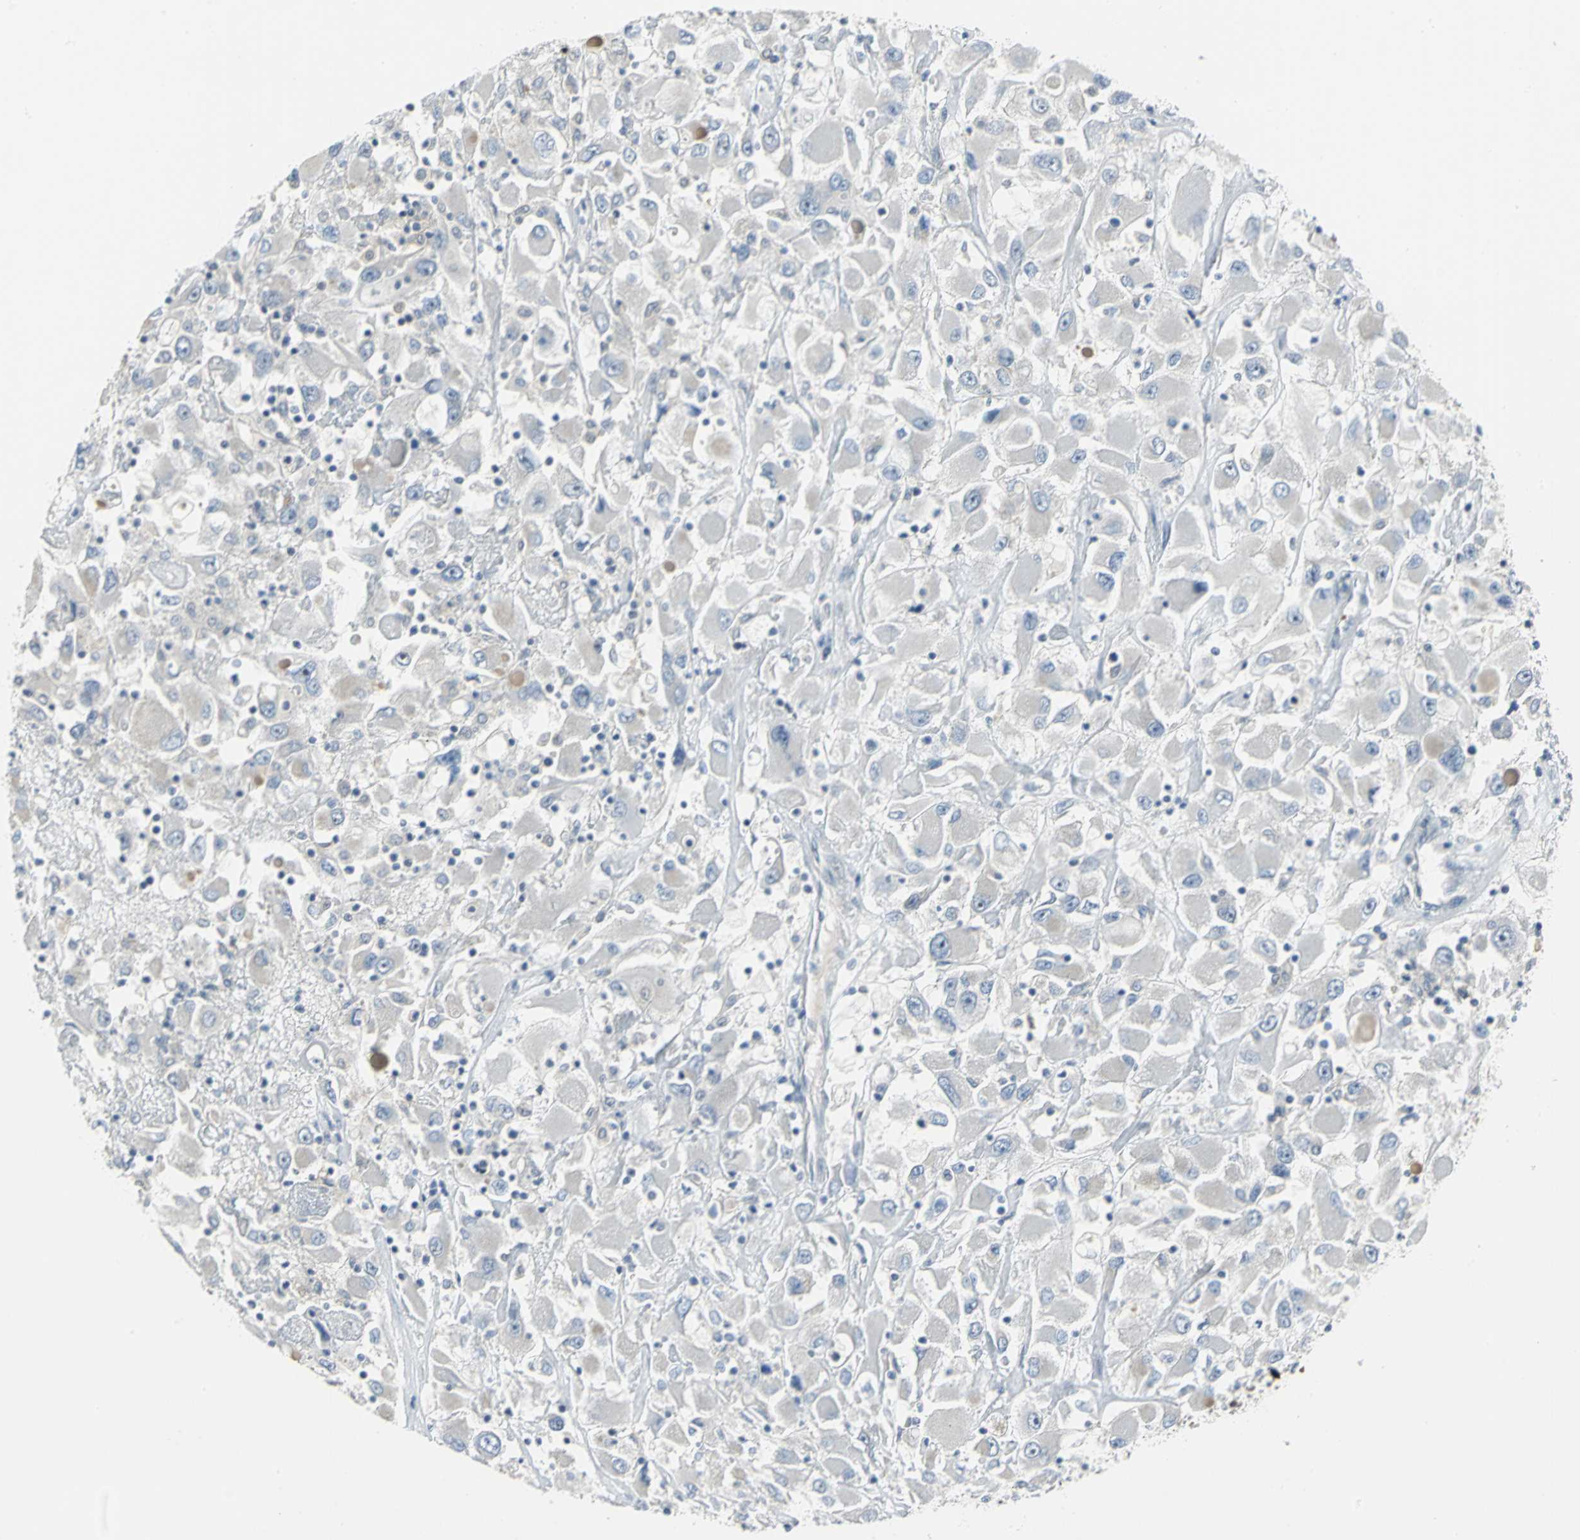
{"staining": {"intensity": "weak", "quantity": "<25%", "location": "nuclear"}, "tissue": "renal cancer", "cell_type": "Tumor cells", "image_type": "cancer", "snomed": [{"axis": "morphology", "description": "Adenocarcinoma, NOS"}, {"axis": "topography", "description": "Kidney"}], "caption": "The immunohistochemistry histopathology image has no significant positivity in tumor cells of renal cancer (adenocarcinoma) tissue.", "gene": "GLI3", "patient": {"sex": "female", "age": 52}}